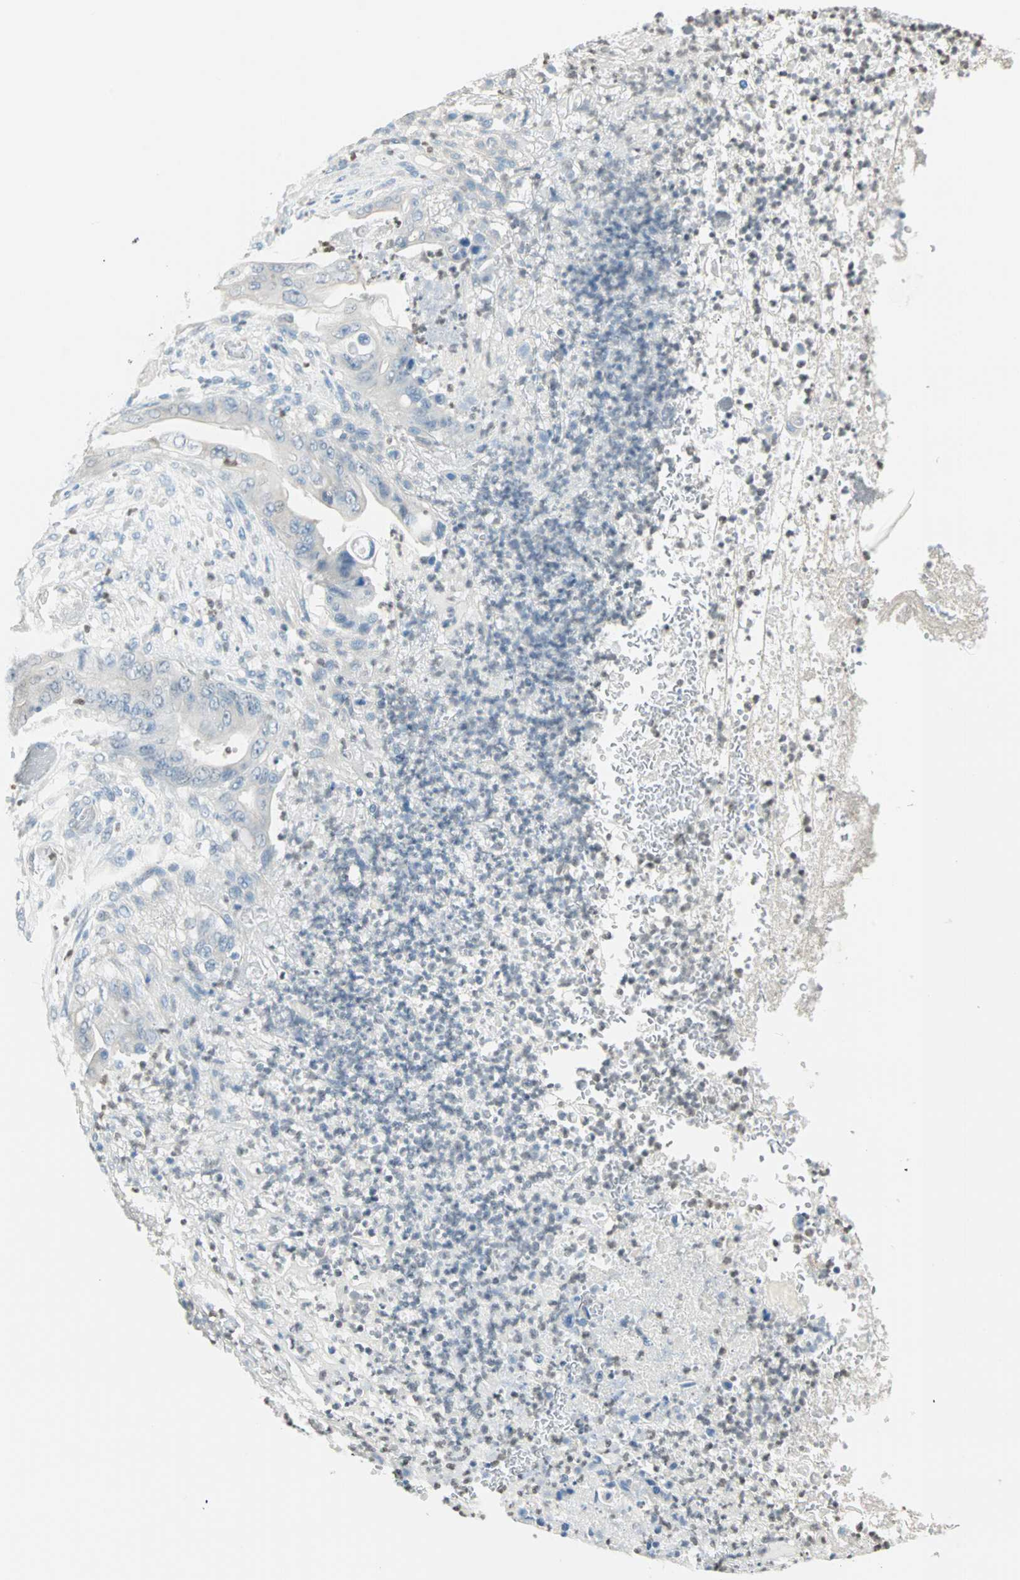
{"staining": {"intensity": "negative", "quantity": "none", "location": "none"}, "tissue": "stomach cancer", "cell_type": "Tumor cells", "image_type": "cancer", "snomed": [{"axis": "morphology", "description": "Adenocarcinoma, NOS"}, {"axis": "topography", "description": "Stomach"}], "caption": "High power microscopy photomicrograph of an immunohistochemistry (IHC) image of stomach adenocarcinoma, revealing no significant expression in tumor cells.", "gene": "MLLT10", "patient": {"sex": "female", "age": 73}}